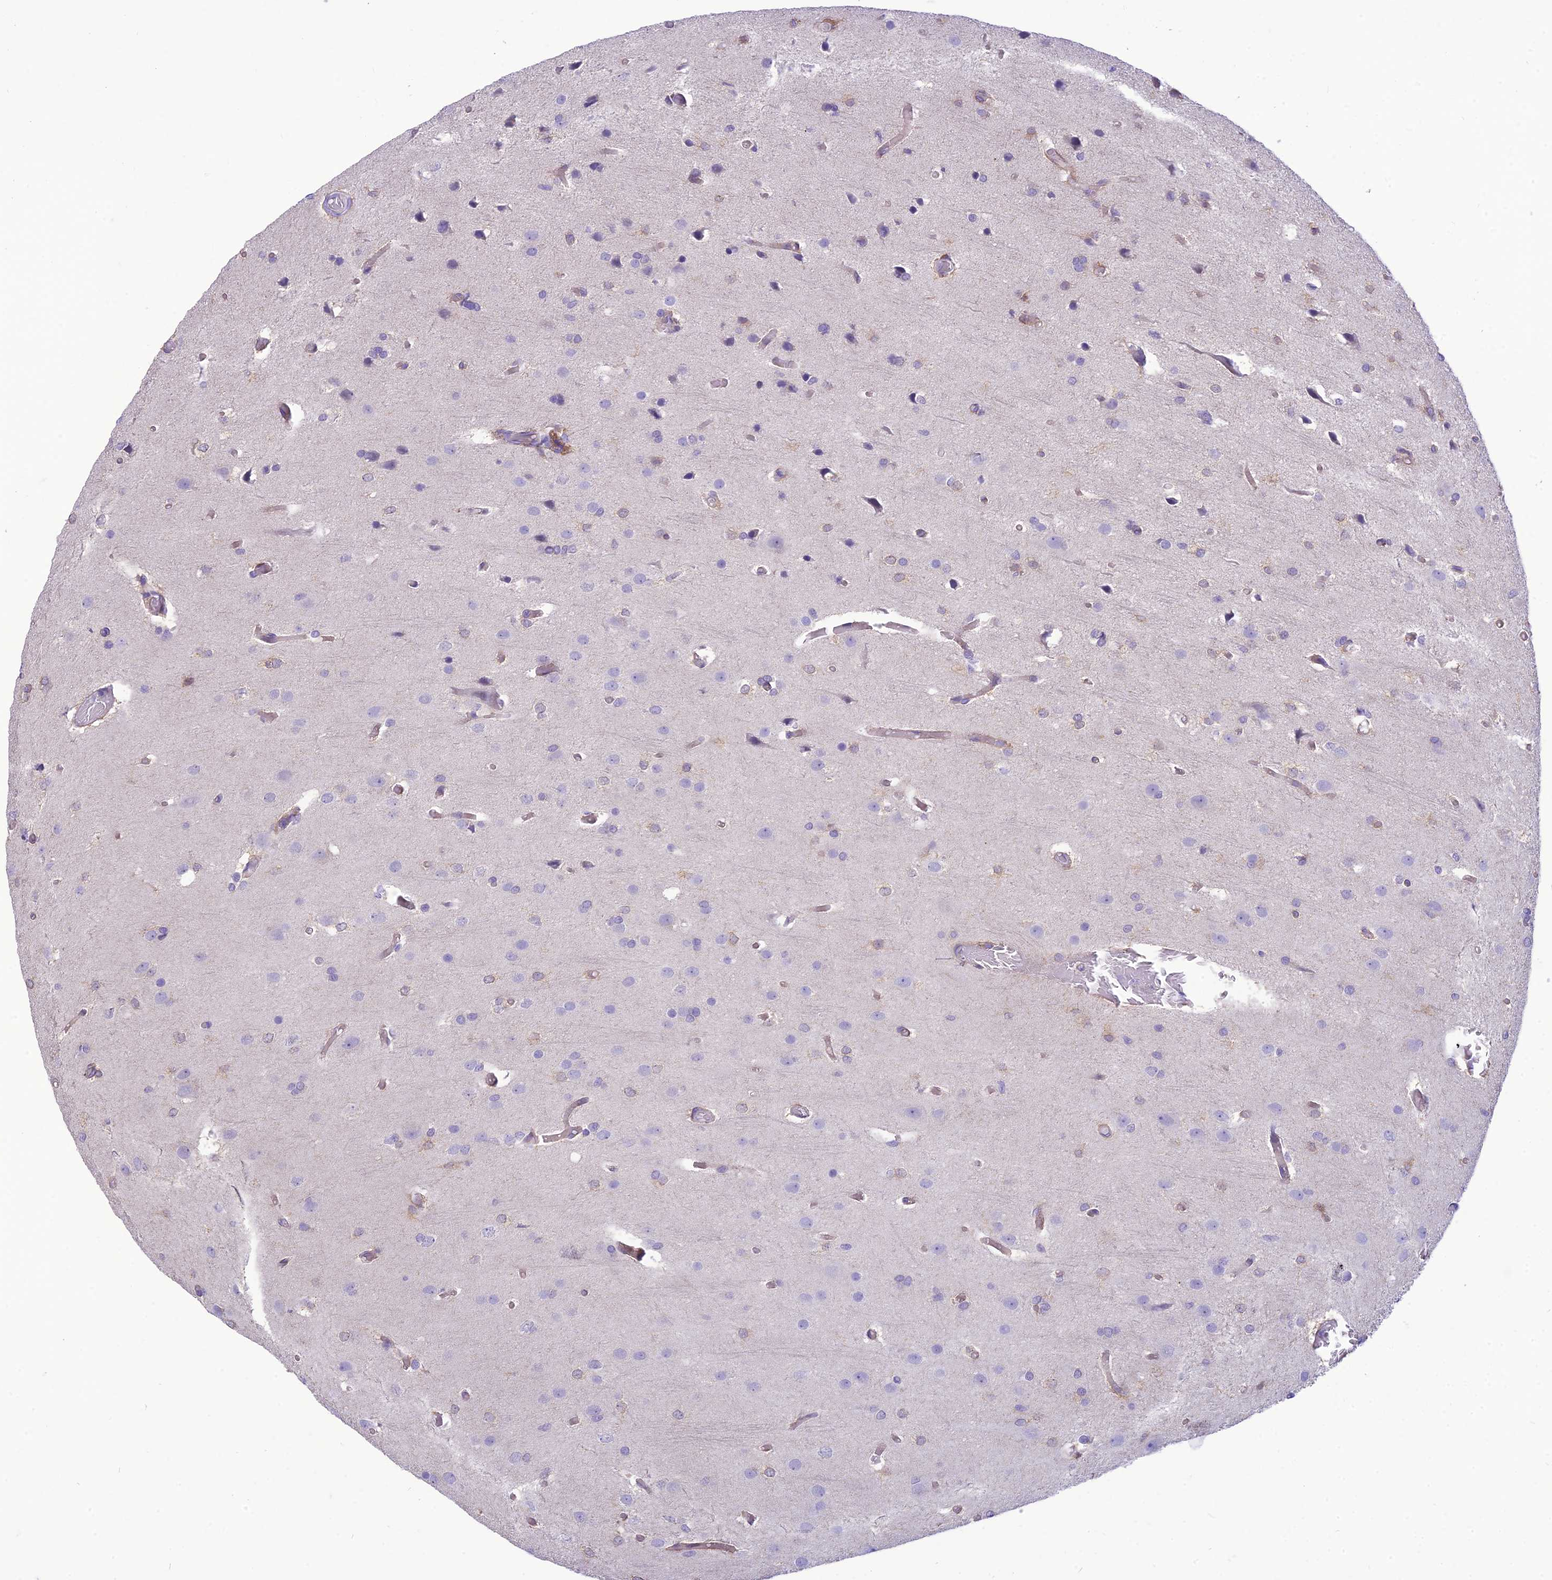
{"staining": {"intensity": "negative", "quantity": "none", "location": "none"}, "tissue": "glioma", "cell_type": "Tumor cells", "image_type": "cancer", "snomed": [{"axis": "morphology", "description": "Glioma, malignant, High grade"}, {"axis": "topography", "description": "Brain"}], "caption": "Malignant glioma (high-grade) stained for a protein using immunohistochemistry (IHC) exhibits no positivity tumor cells.", "gene": "DHDH", "patient": {"sex": "female", "age": 50}}